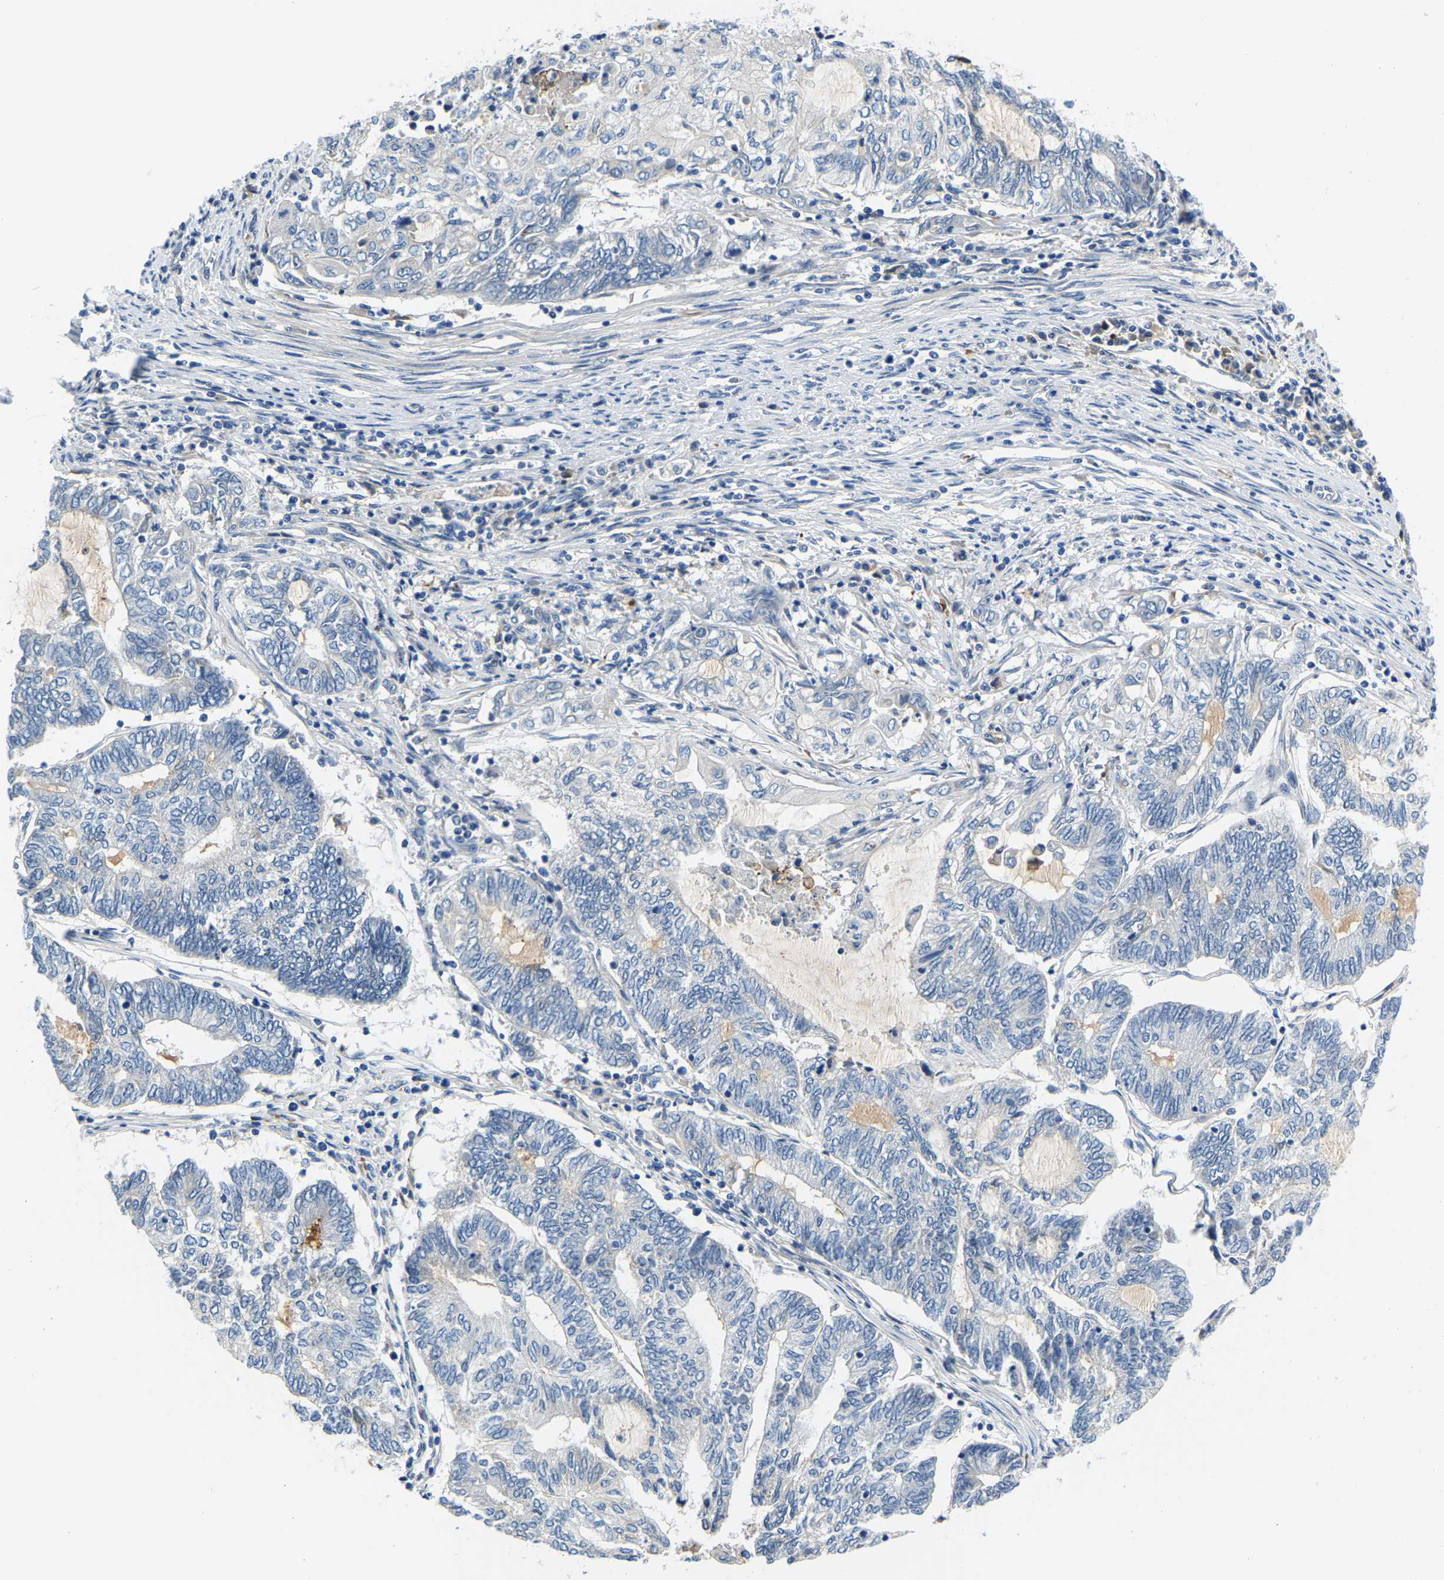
{"staining": {"intensity": "negative", "quantity": "none", "location": "none"}, "tissue": "endometrial cancer", "cell_type": "Tumor cells", "image_type": "cancer", "snomed": [{"axis": "morphology", "description": "Adenocarcinoma, NOS"}, {"axis": "topography", "description": "Uterus"}, {"axis": "topography", "description": "Endometrium"}], "caption": "This is an immunohistochemistry (IHC) histopathology image of endometrial cancer. There is no staining in tumor cells.", "gene": "LIAS", "patient": {"sex": "female", "age": 70}}